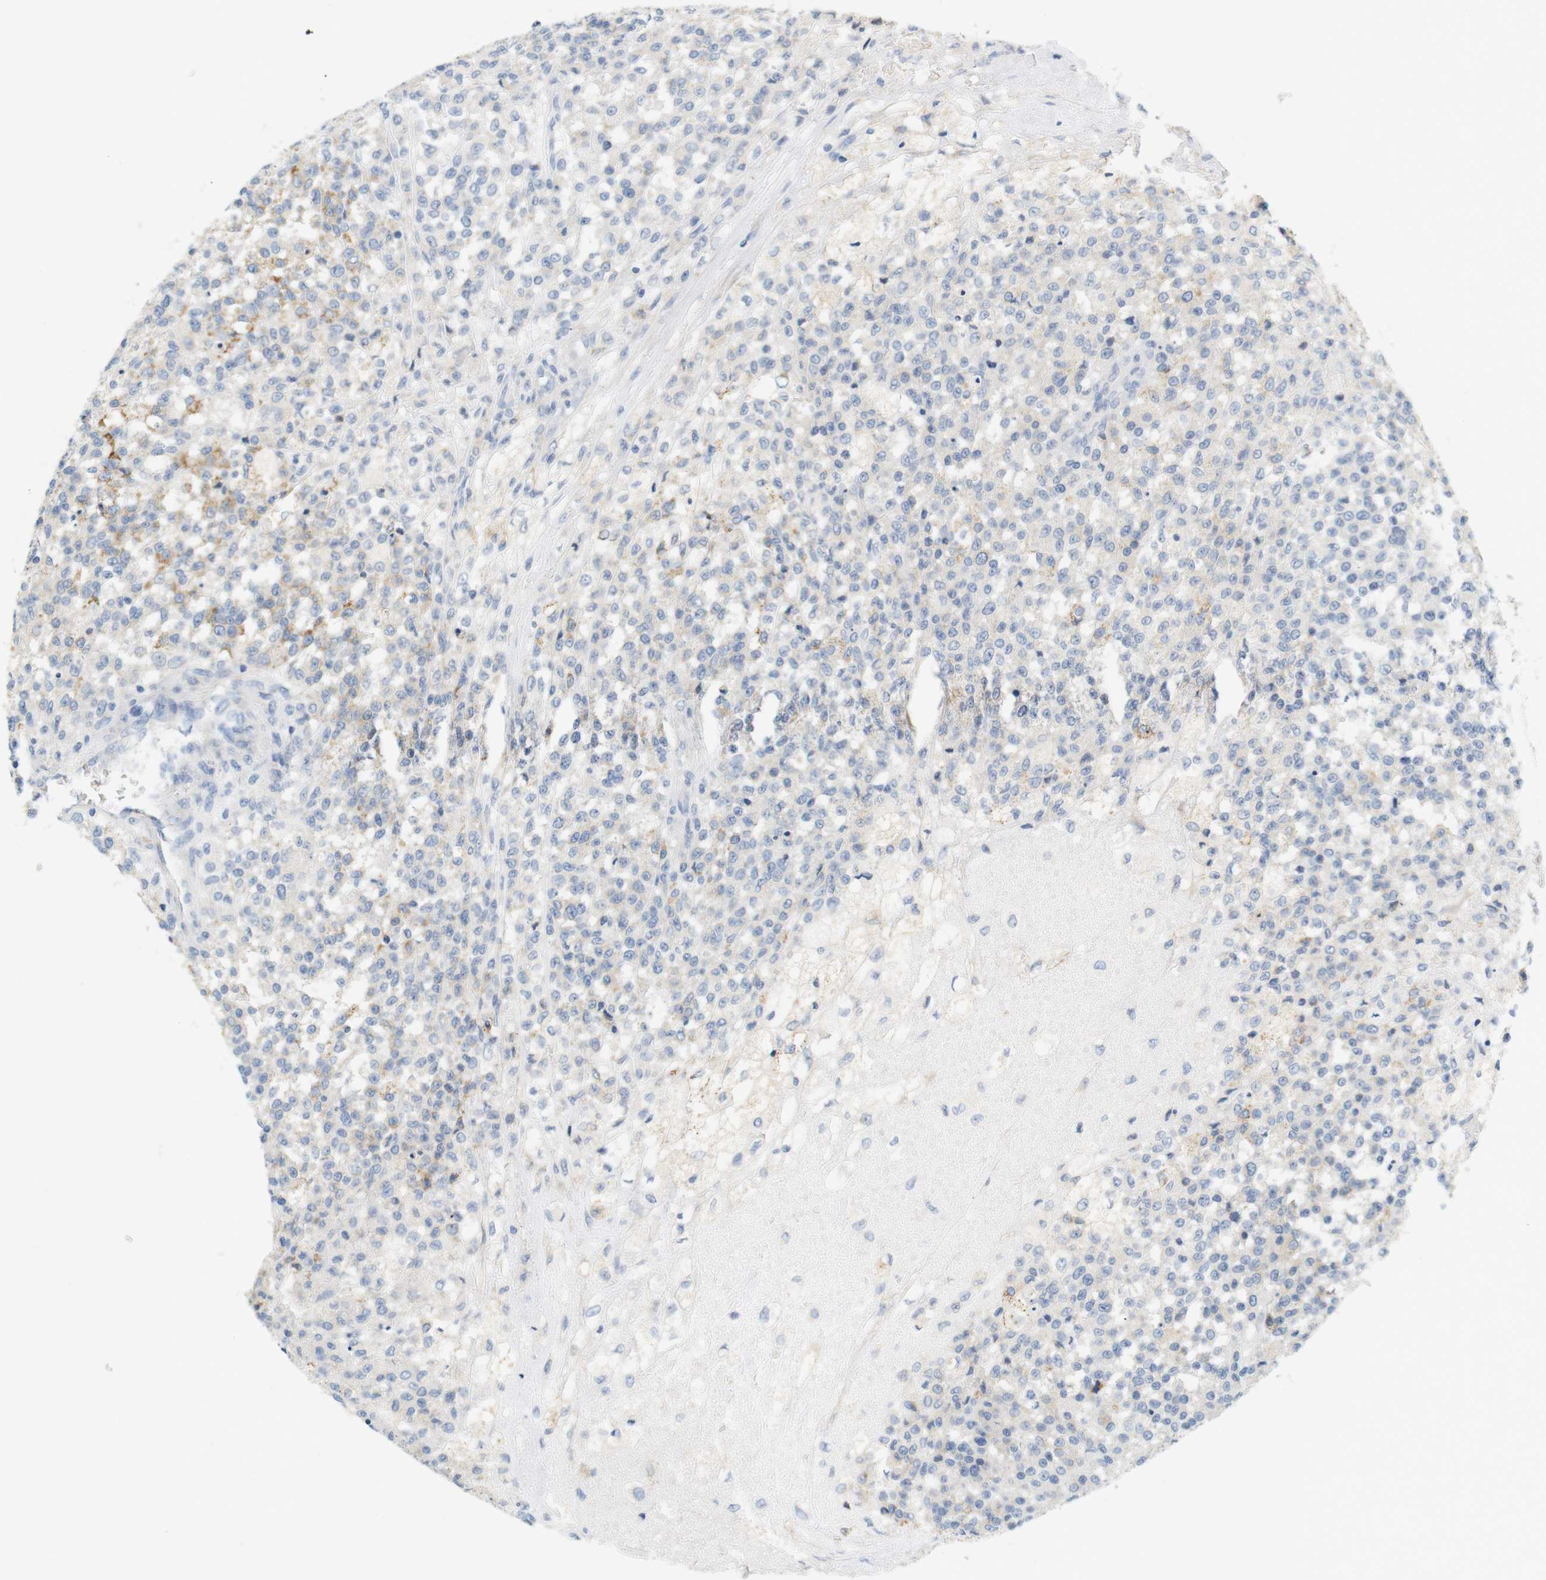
{"staining": {"intensity": "weak", "quantity": "<25%", "location": "cytoplasmic/membranous"}, "tissue": "testis cancer", "cell_type": "Tumor cells", "image_type": "cancer", "snomed": [{"axis": "morphology", "description": "Seminoma, NOS"}, {"axis": "topography", "description": "Testis"}], "caption": "A histopathology image of human testis seminoma is negative for staining in tumor cells.", "gene": "LRRK2", "patient": {"sex": "male", "age": 59}}